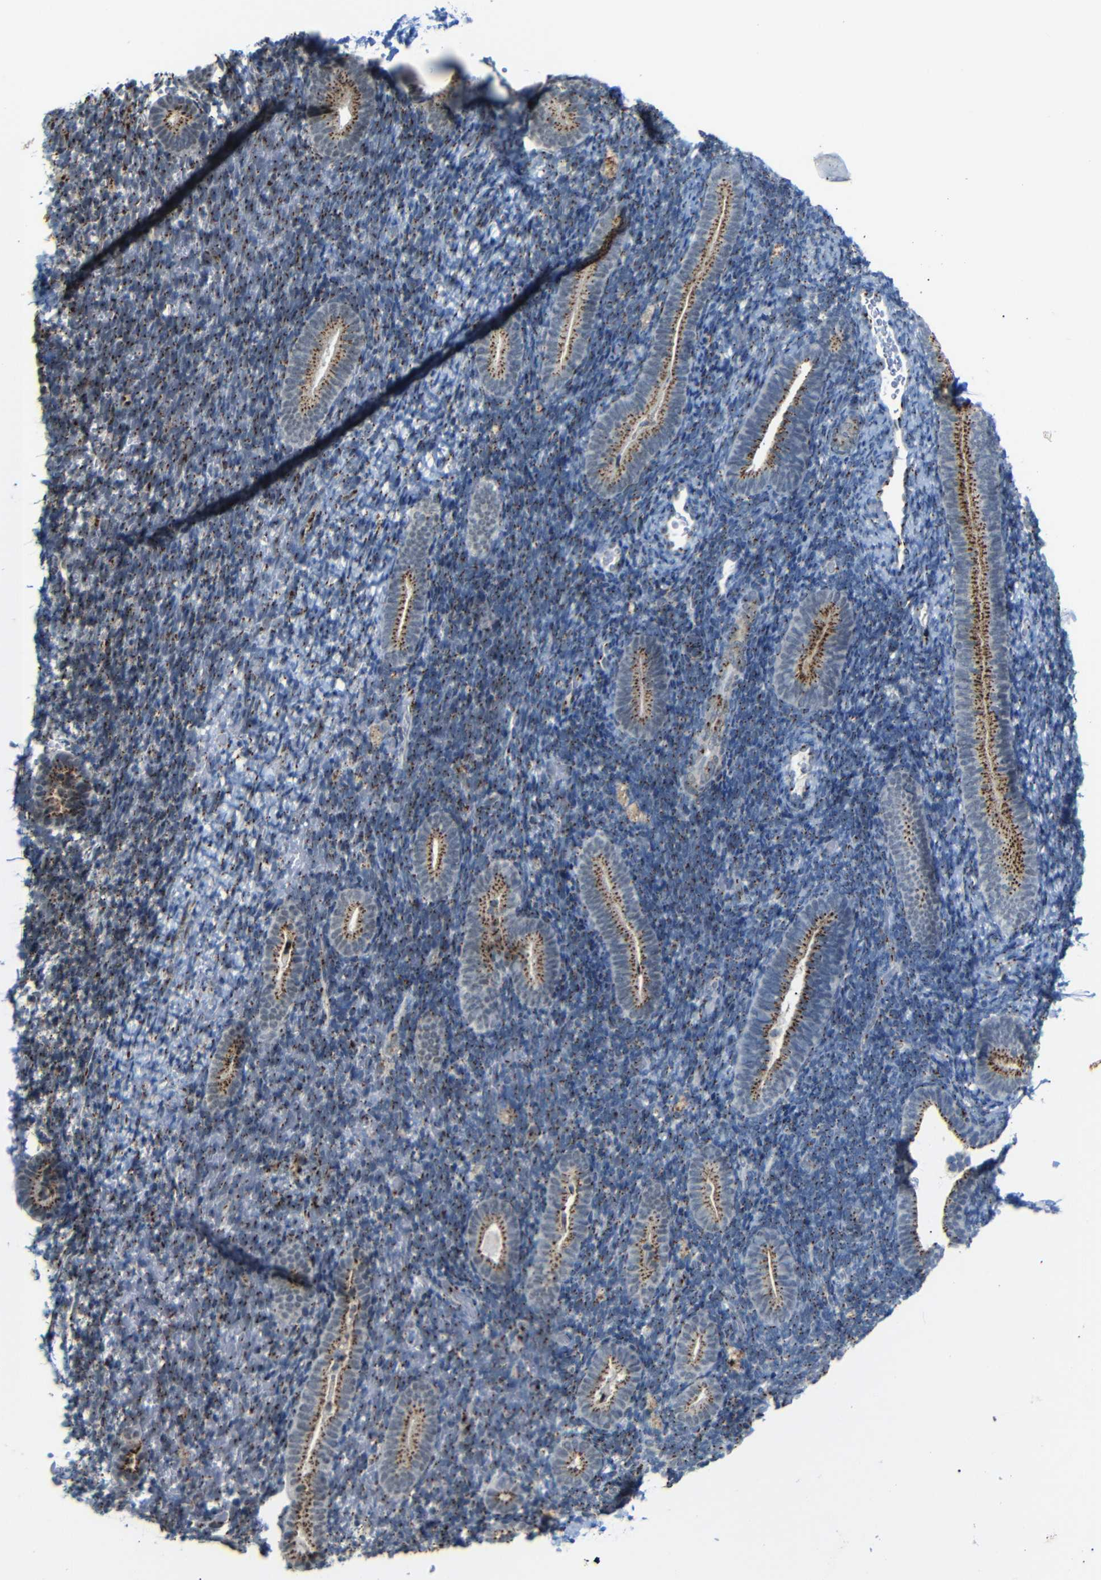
{"staining": {"intensity": "moderate", "quantity": ">75%", "location": "cytoplasmic/membranous"}, "tissue": "endometrium", "cell_type": "Cells in endometrial stroma", "image_type": "normal", "snomed": [{"axis": "morphology", "description": "Normal tissue, NOS"}, {"axis": "topography", "description": "Endometrium"}], "caption": "Immunohistochemical staining of normal human endometrium shows medium levels of moderate cytoplasmic/membranous positivity in about >75% of cells in endometrial stroma.", "gene": "TGOLN2", "patient": {"sex": "female", "age": 51}}